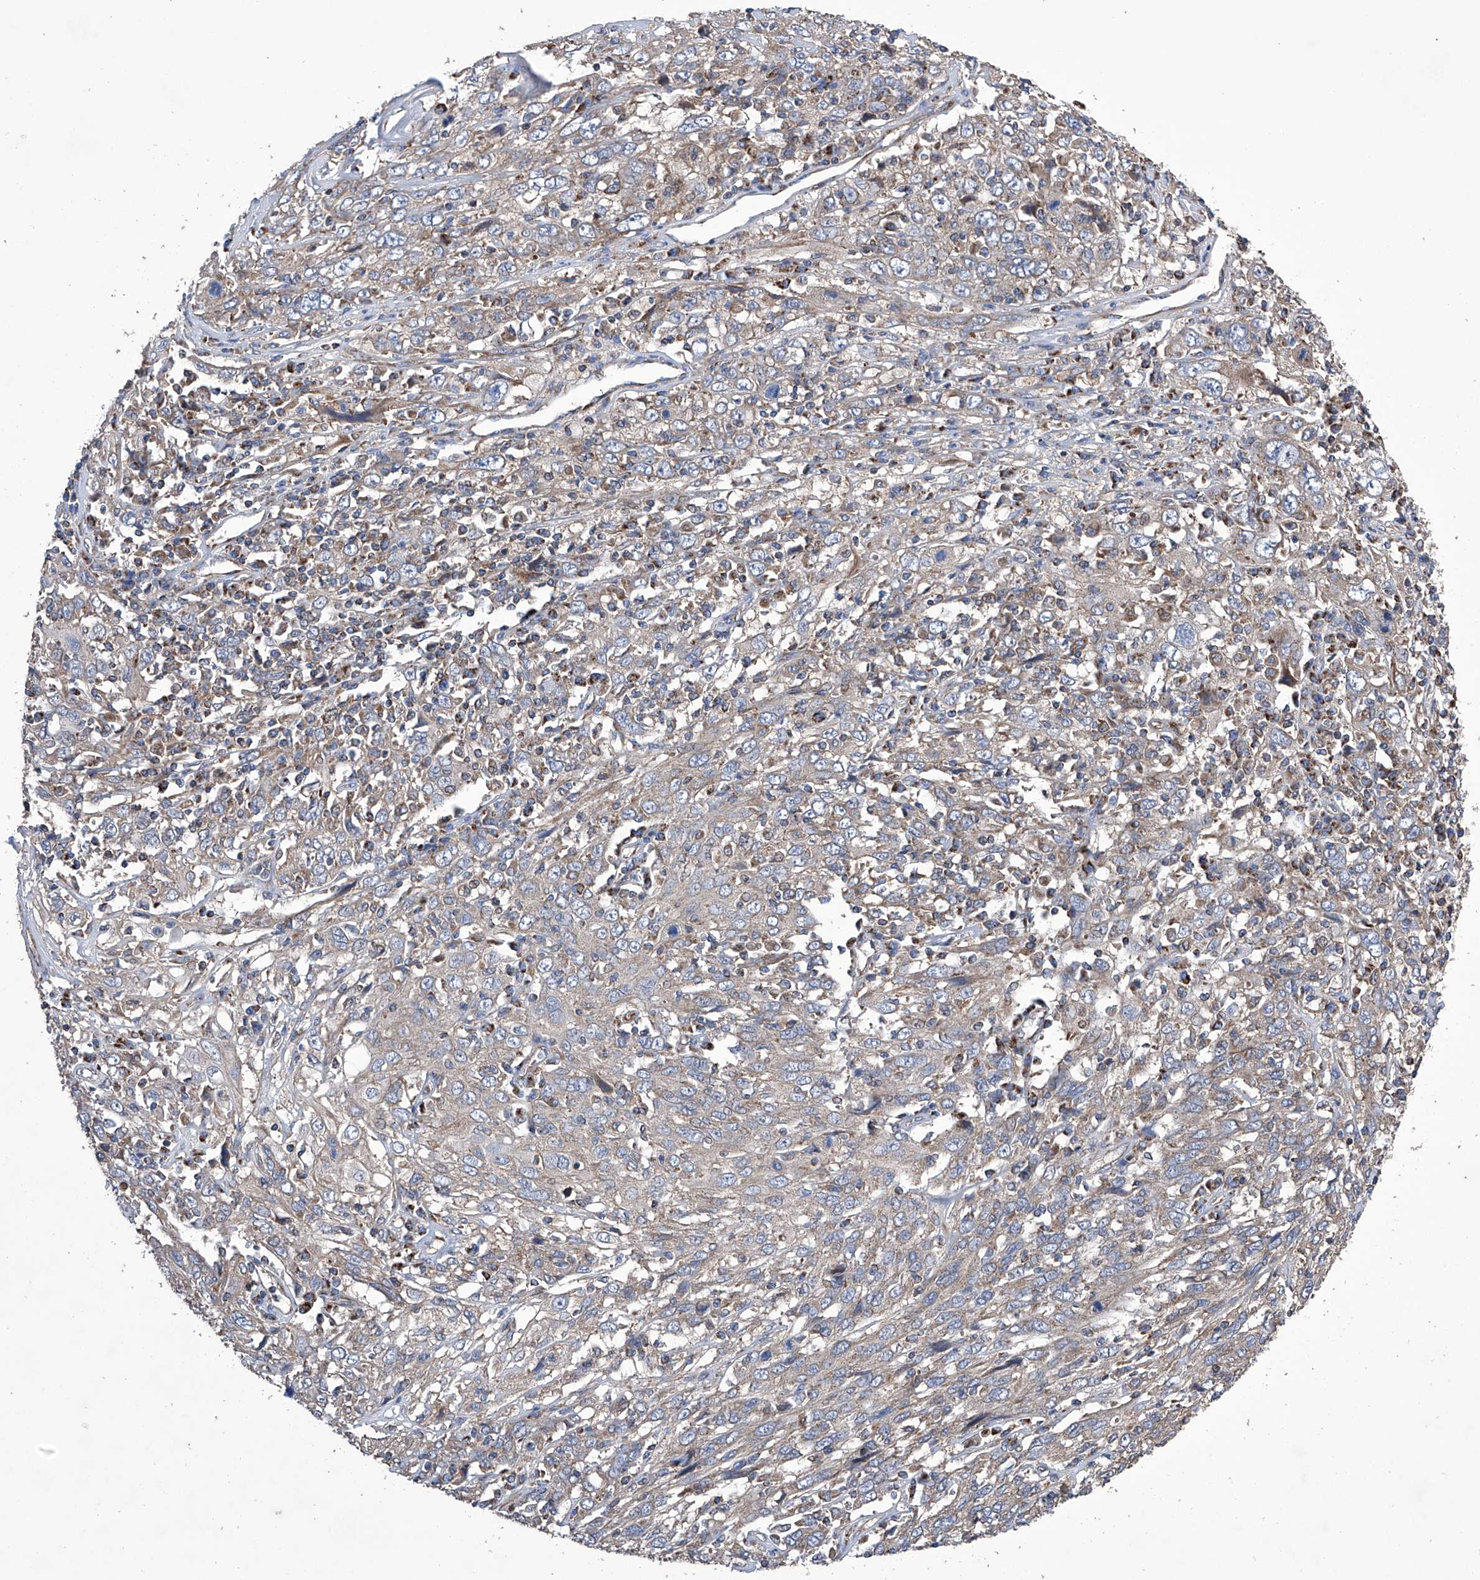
{"staining": {"intensity": "weak", "quantity": "<25%", "location": "cytoplasmic/membranous"}, "tissue": "cervical cancer", "cell_type": "Tumor cells", "image_type": "cancer", "snomed": [{"axis": "morphology", "description": "Squamous cell carcinoma, NOS"}, {"axis": "topography", "description": "Cervix"}], "caption": "This histopathology image is of cervical cancer stained with IHC to label a protein in brown with the nuclei are counter-stained blue. There is no positivity in tumor cells.", "gene": "EFCAB2", "patient": {"sex": "female", "age": 46}}